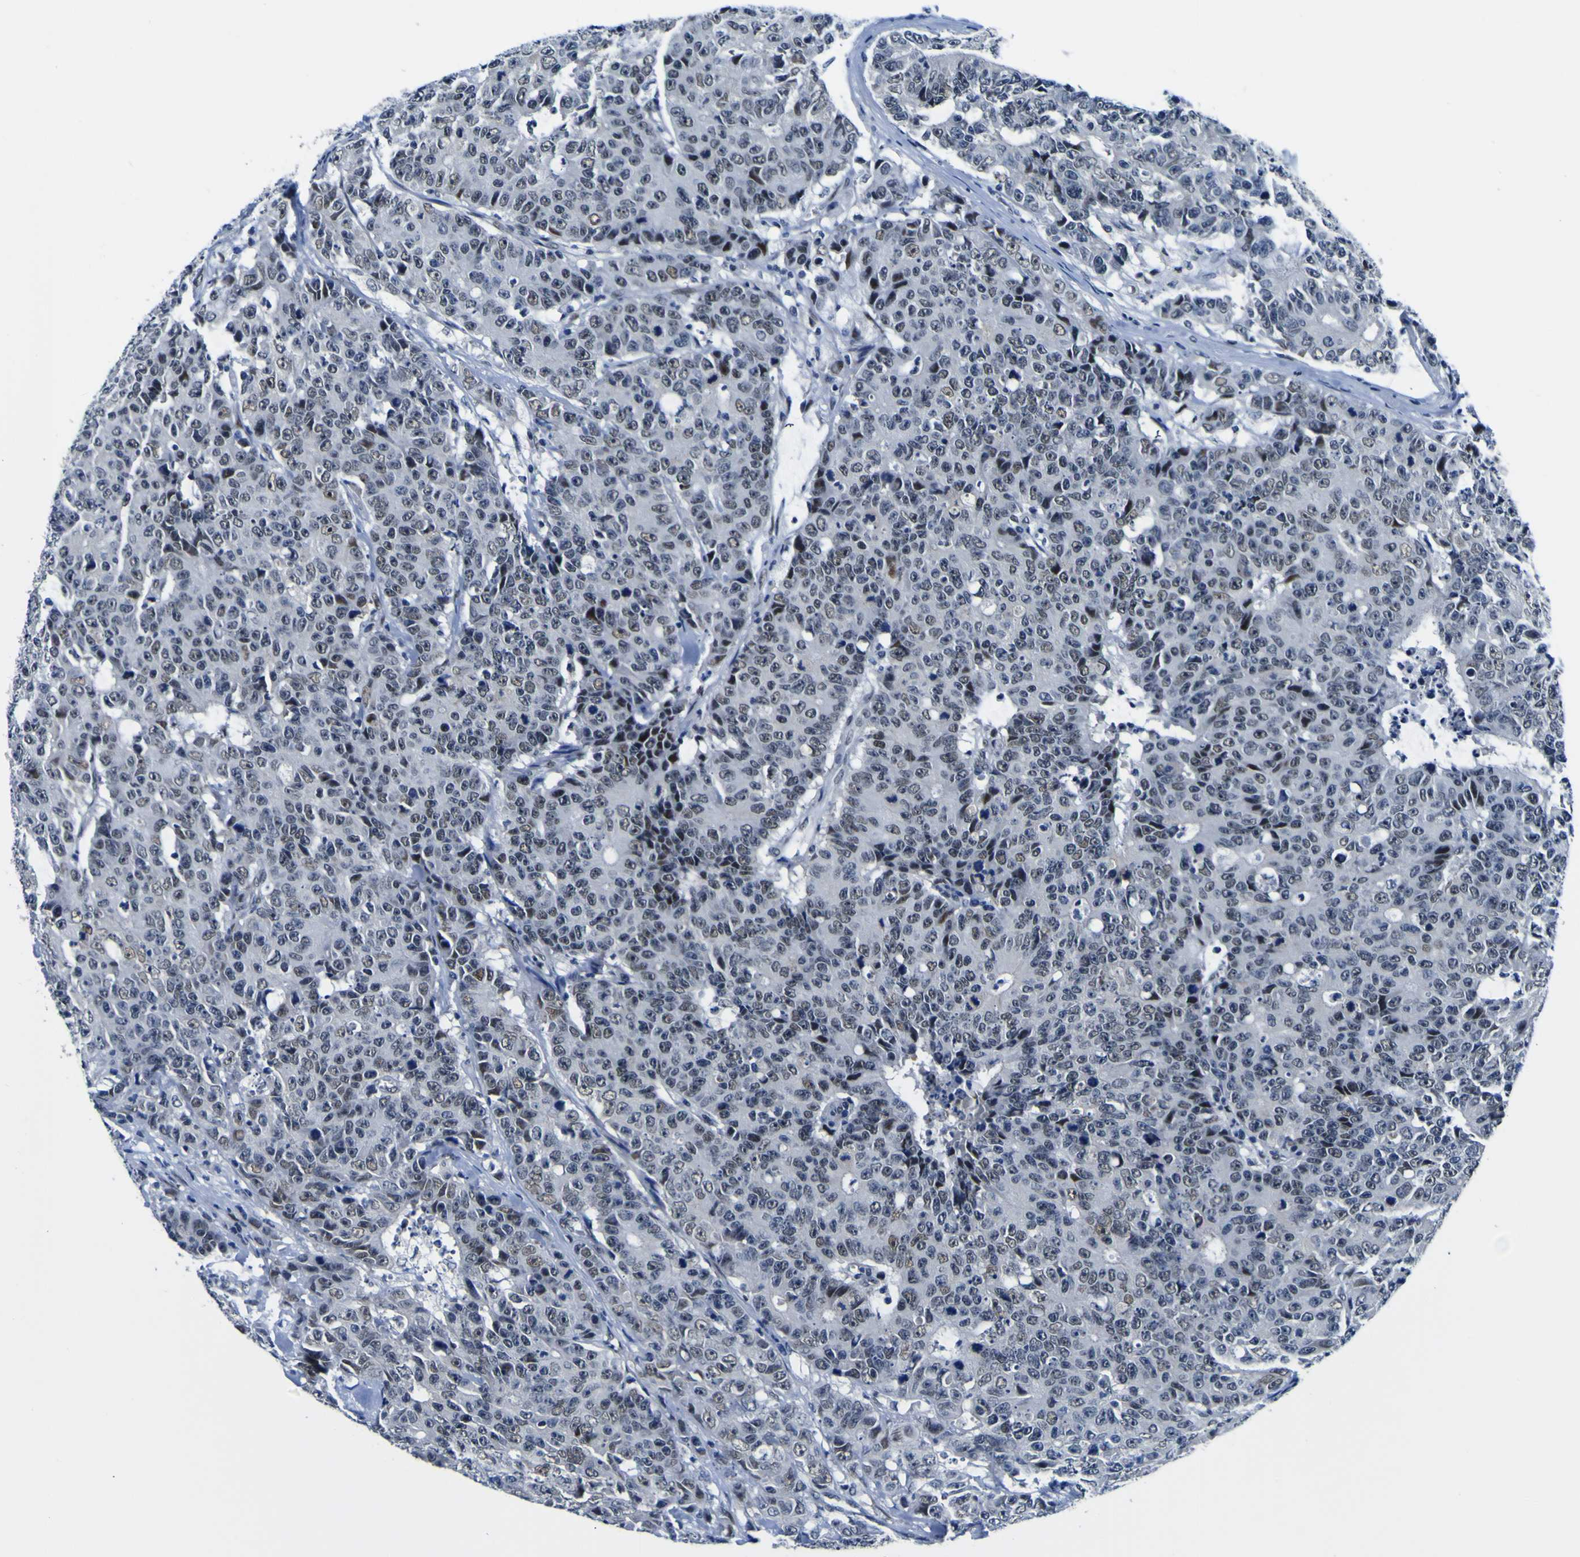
{"staining": {"intensity": "weak", "quantity": "<25%", "location": "nuclear"}, "tissue": "colorectal cancer", "cell_type": "Tumor cells", "image_type": "cancer", "snomed": [{"axis": "morphology", "description": "Adenocarcinoma, NOS"}, {"axis": "topography", "description": "Colon"}], "caption": "This is a histopathology image of immunohistochemistry staining of colorectal cancer (adenocarcinoma), which shows no expression in tumor cells.", "gene": "CUL4B", "patient": {"sex": "female", "age": 86}}